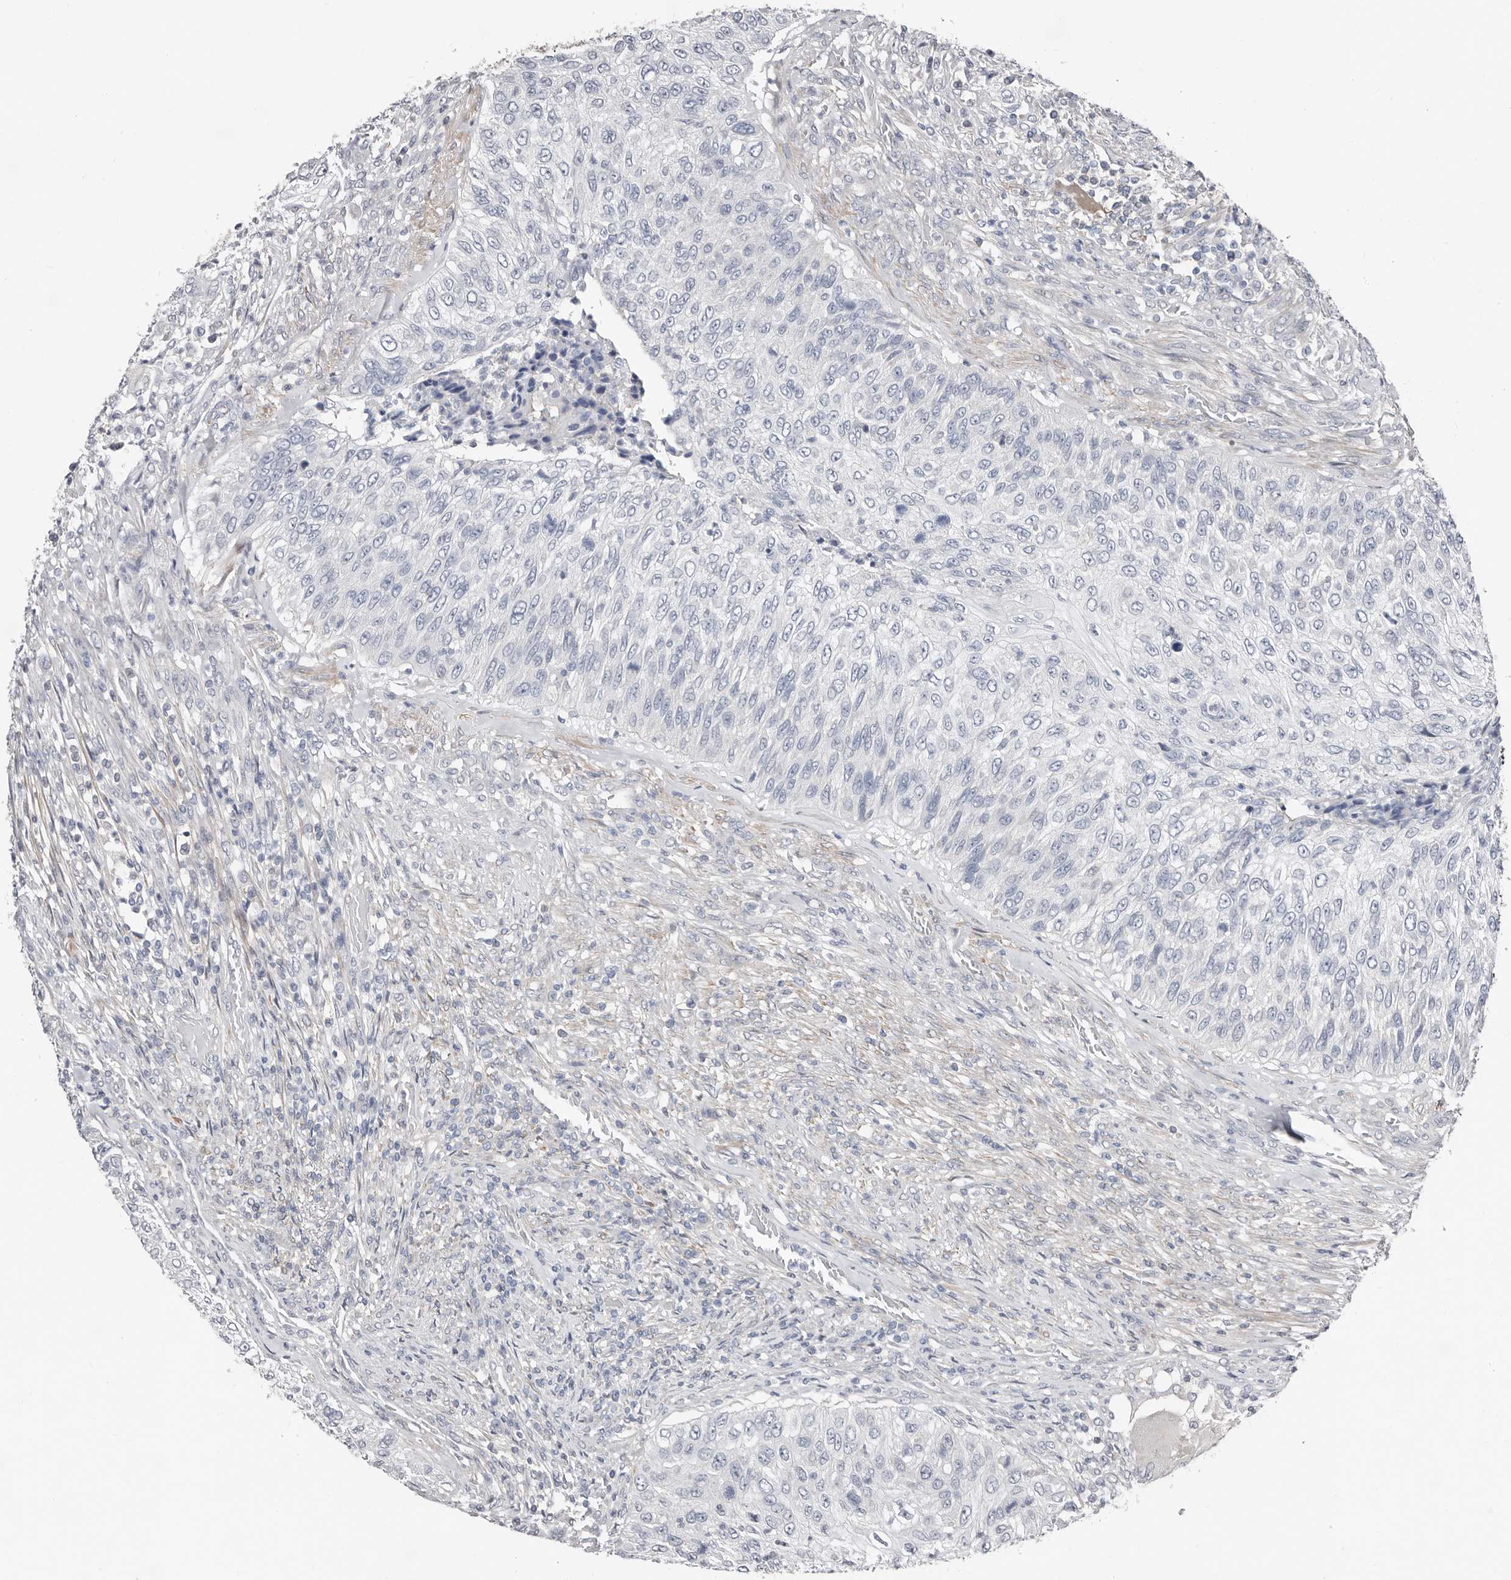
{"staining": {"intensity": "negative", "quantity": "none", "location": "none"}, "tissue": "urothelial cancer", "cell_type": "Tumor cells", "image_type": "cancer", "snomed": [{"axis": "morphology", "description": "Urothelial carcinoma, High grade"}, {"axis": "topography", "description": "Urinary bladder"}], "caption": "Tumor cells are negative for brown protein staining in high-grade urothelial carcinoma.", "gene": "ASRGL1", "patient": {"sex": "female", "age": 60}}